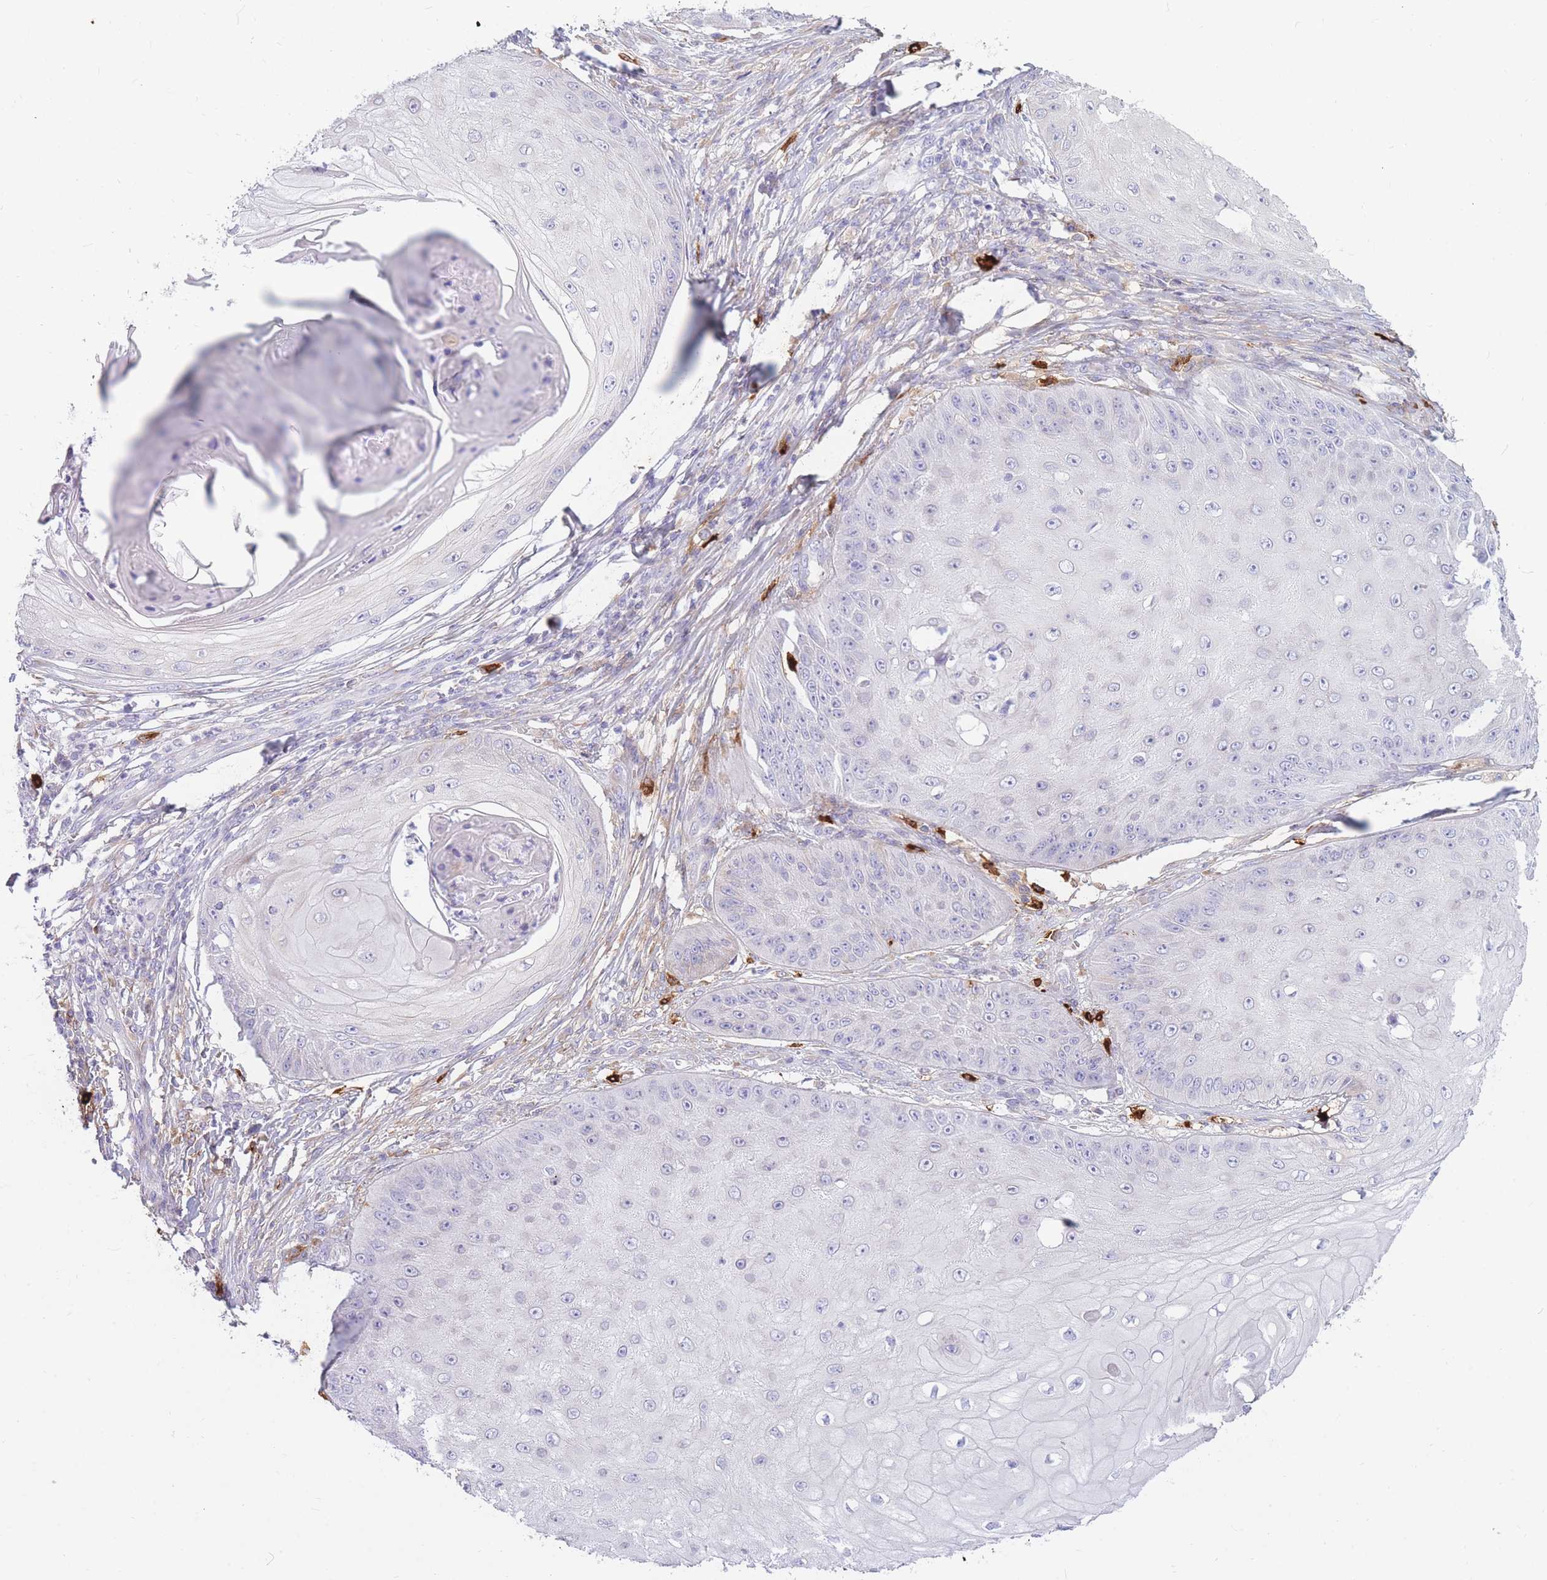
{"staining": {"intensity": "negative", "quantity": "none", "location": "none"}, "tissue": "skin cancer", "cell_type": "Tumor cells", "image_type": "cancer", "snomed": [{"axis": "morphology", "description": "Squamous cell carcinoma, NOS"}, {"axis": "topography", "description": "Skin"}], "caption": "High power microscopy image of an immunohistochemistry (IHC) image of skin cancer, revealing no significant positivity in tumor cells.", "gene": "TPSD1", "patient": {"sex": "male", "age": 70}}